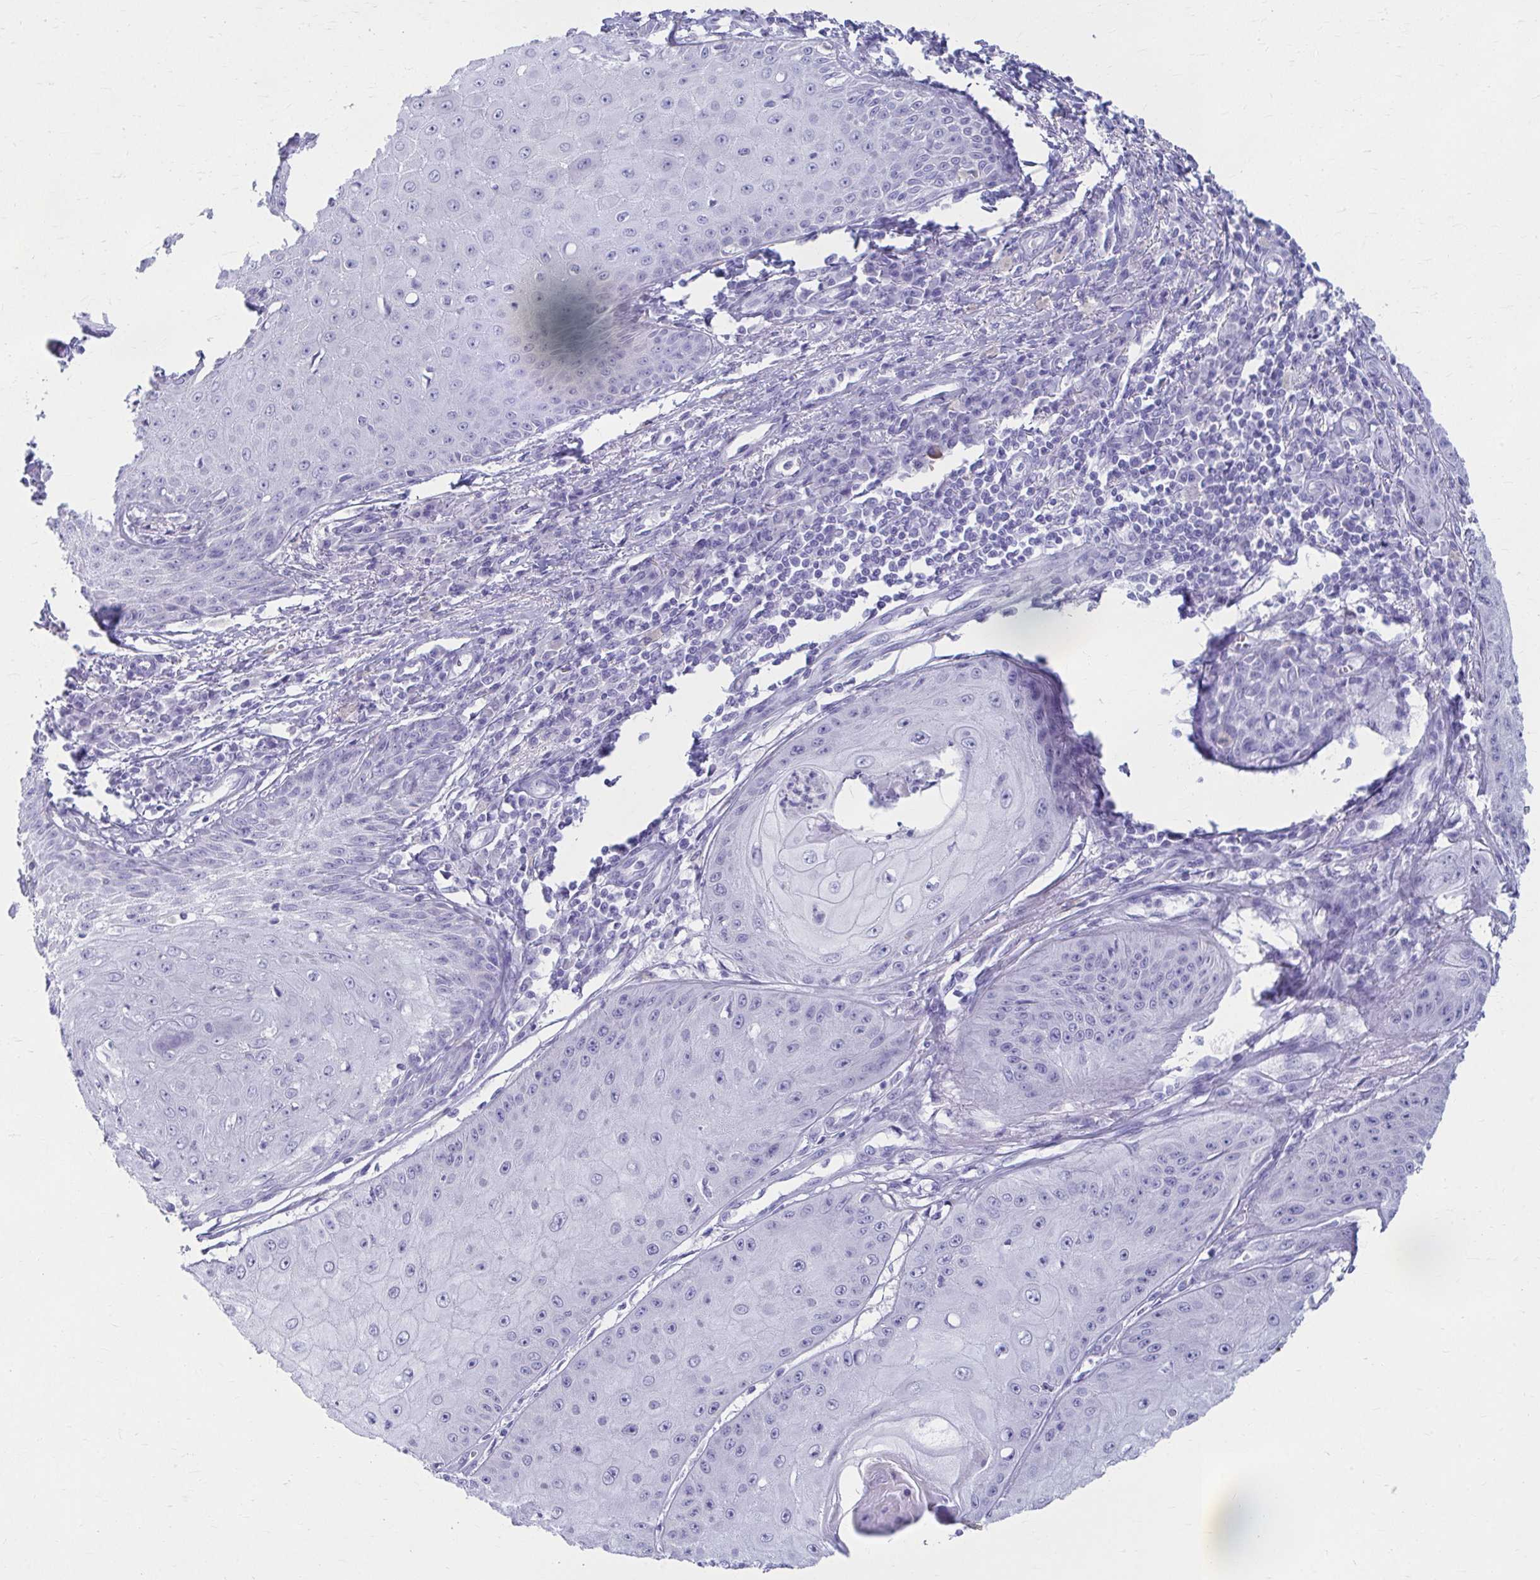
{"staining": {"intensity": "negative", "quantity": "none", "location": "none"}, "tissue": "skin cancer", "cell_type": "Tumor cells", "image_type": "cancer", "snomed": [{"axis": "morphology", "description": "Squamous cell carcinoma, NOS"}, {"axis": "topography", "description": "Skin"}], "caption": "An immunohistochemistry (IHC) image of skin cancer (squamous cell carcinoma) is shown. There is no staining in tumor cells of skin cancer (squamous cell carcinoma). (DAB immunohistochemistry with hematoxylin counter stain).", "gene": "ATP4B", "patient": {"sex": "male", "age": 70}}